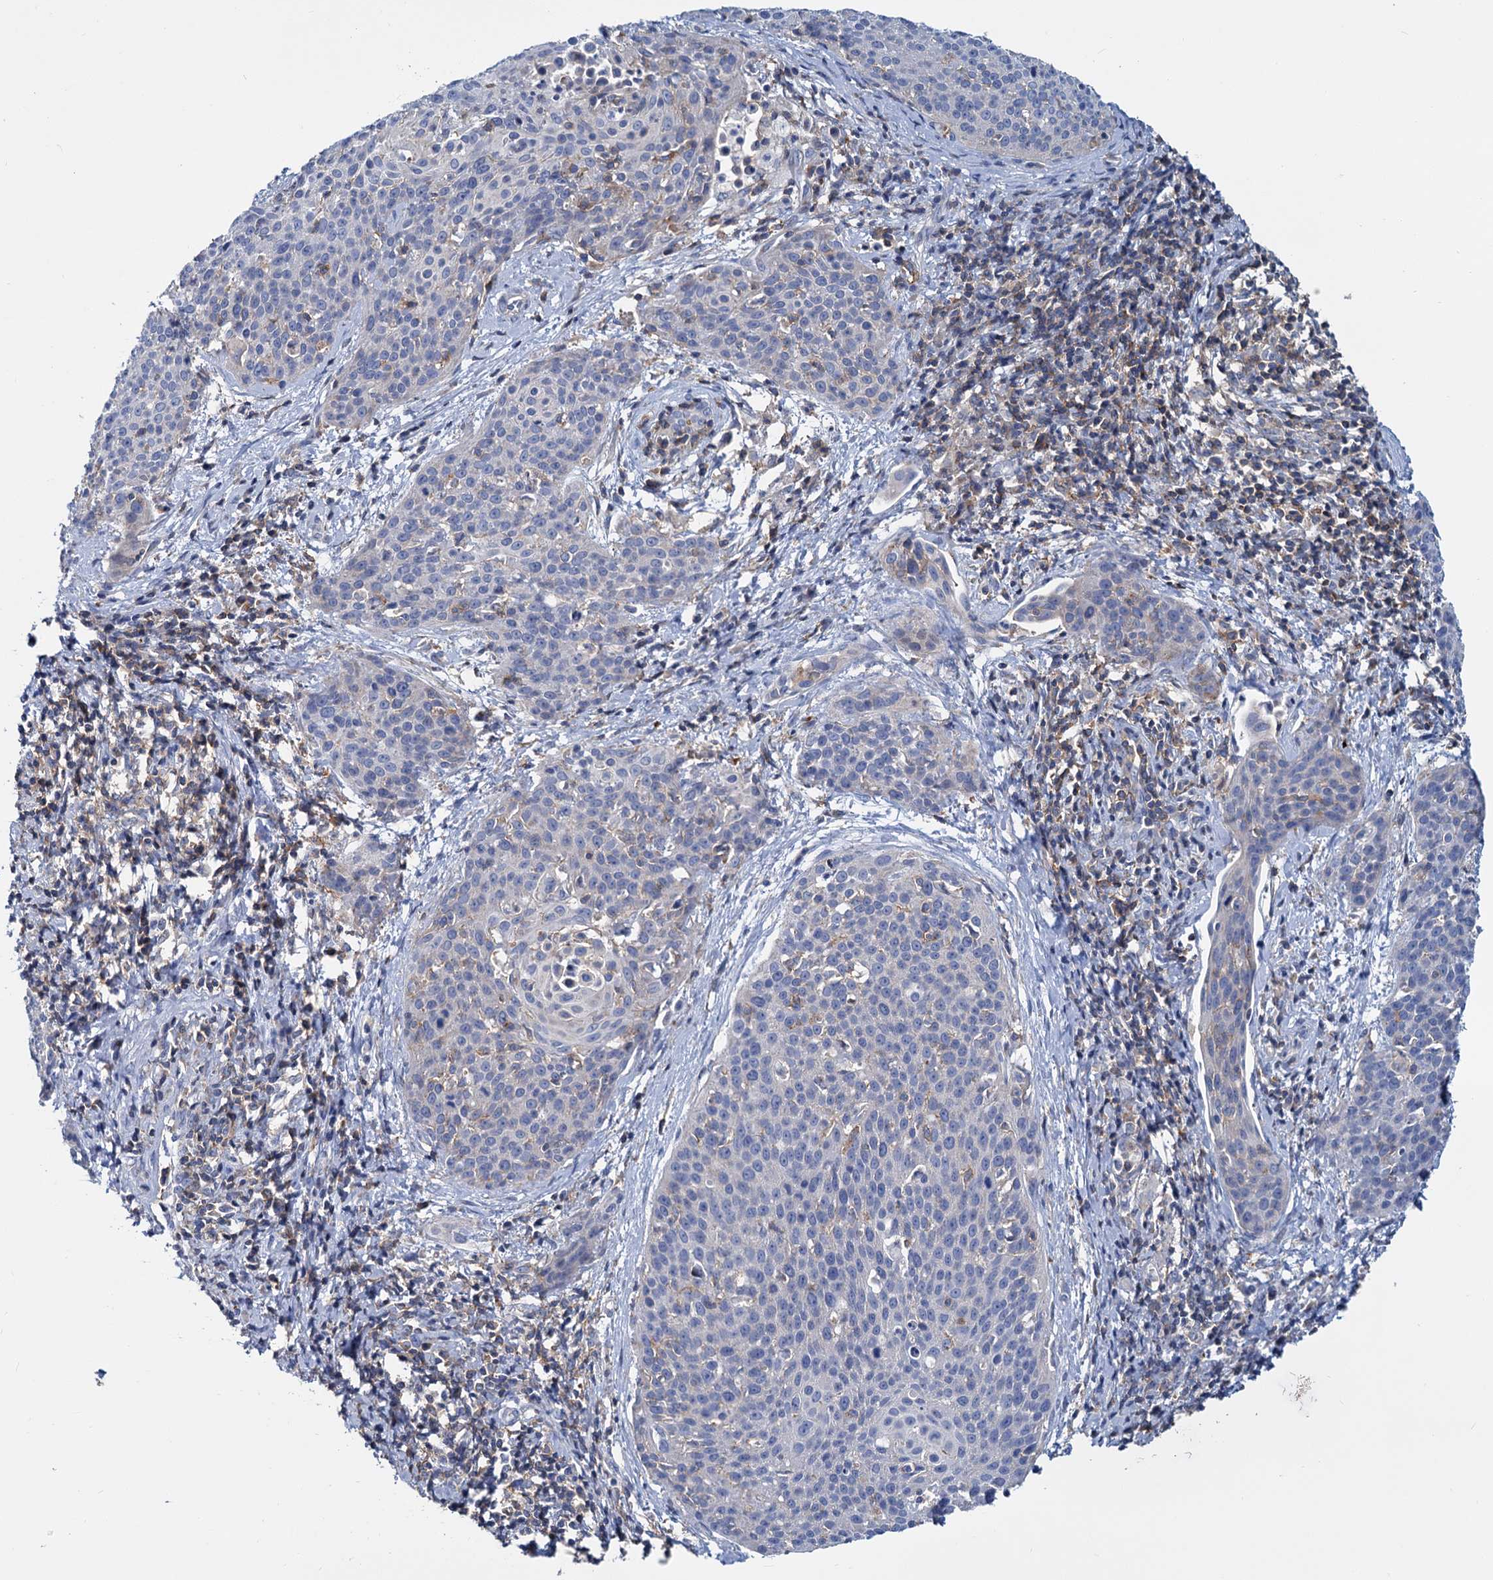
{"staining": {"intensity": "negative", "quantity": "none", "location": "none"}, "tissue": "cervical cancer", "cell_type": "Tumor cells", "image_type": "cancer", "snomed": [{"axis": "morphology", "description": "Squamous cell carcinoma, NOS"}, {"axis": "topography", "description": "Cervix"}], "caption": "This is an immunohistochemistry photomicrograph of cervical cancer. There is no staining in tumor cells.", "gene": "LRCH4", "patient": {"sex": "female", "age": 38}}